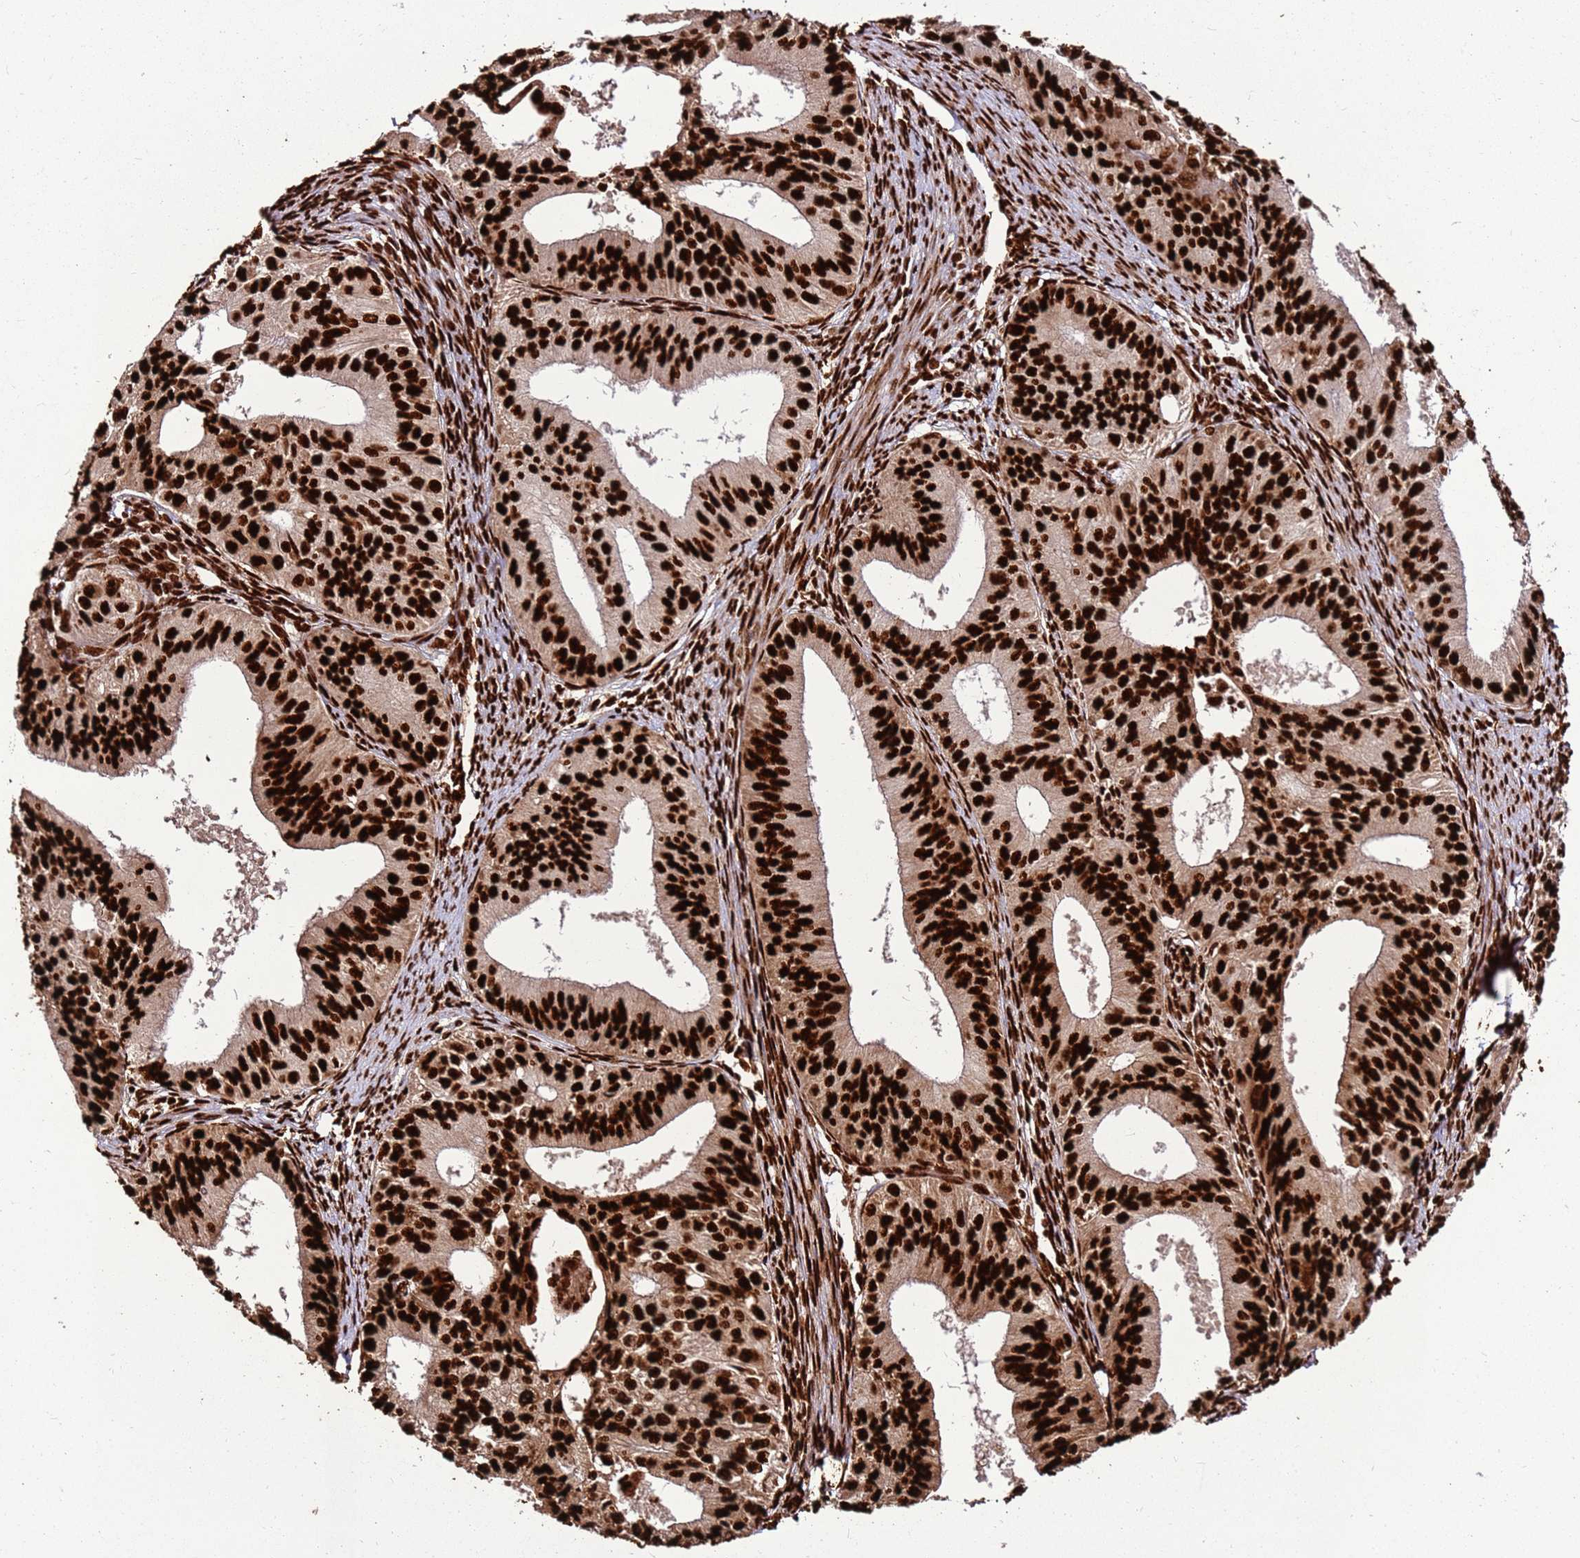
{"staining": {"intensity": "strong", "quantity": ">75%", "location": "nuclear"}, "tissue": "endometrial cancer", "cell_type": "Tumor cells", "image_type": "cancer", "snomed": [{"axis": "morphology", "description": "Adenocarcinoma, NOS"}, {"axis": "topography", "description": "Endometrium"}], "caption": "Immunohistochemistry micrograph of human endometrial cancer (adenocarcinoma) stained for a protein (brown), which demonstrates high levels of strong nuclear expression in approximately >75% of tumor cells.", "gene": "HNRNPAB", "patient": {"sex": "female", "age": 50}}